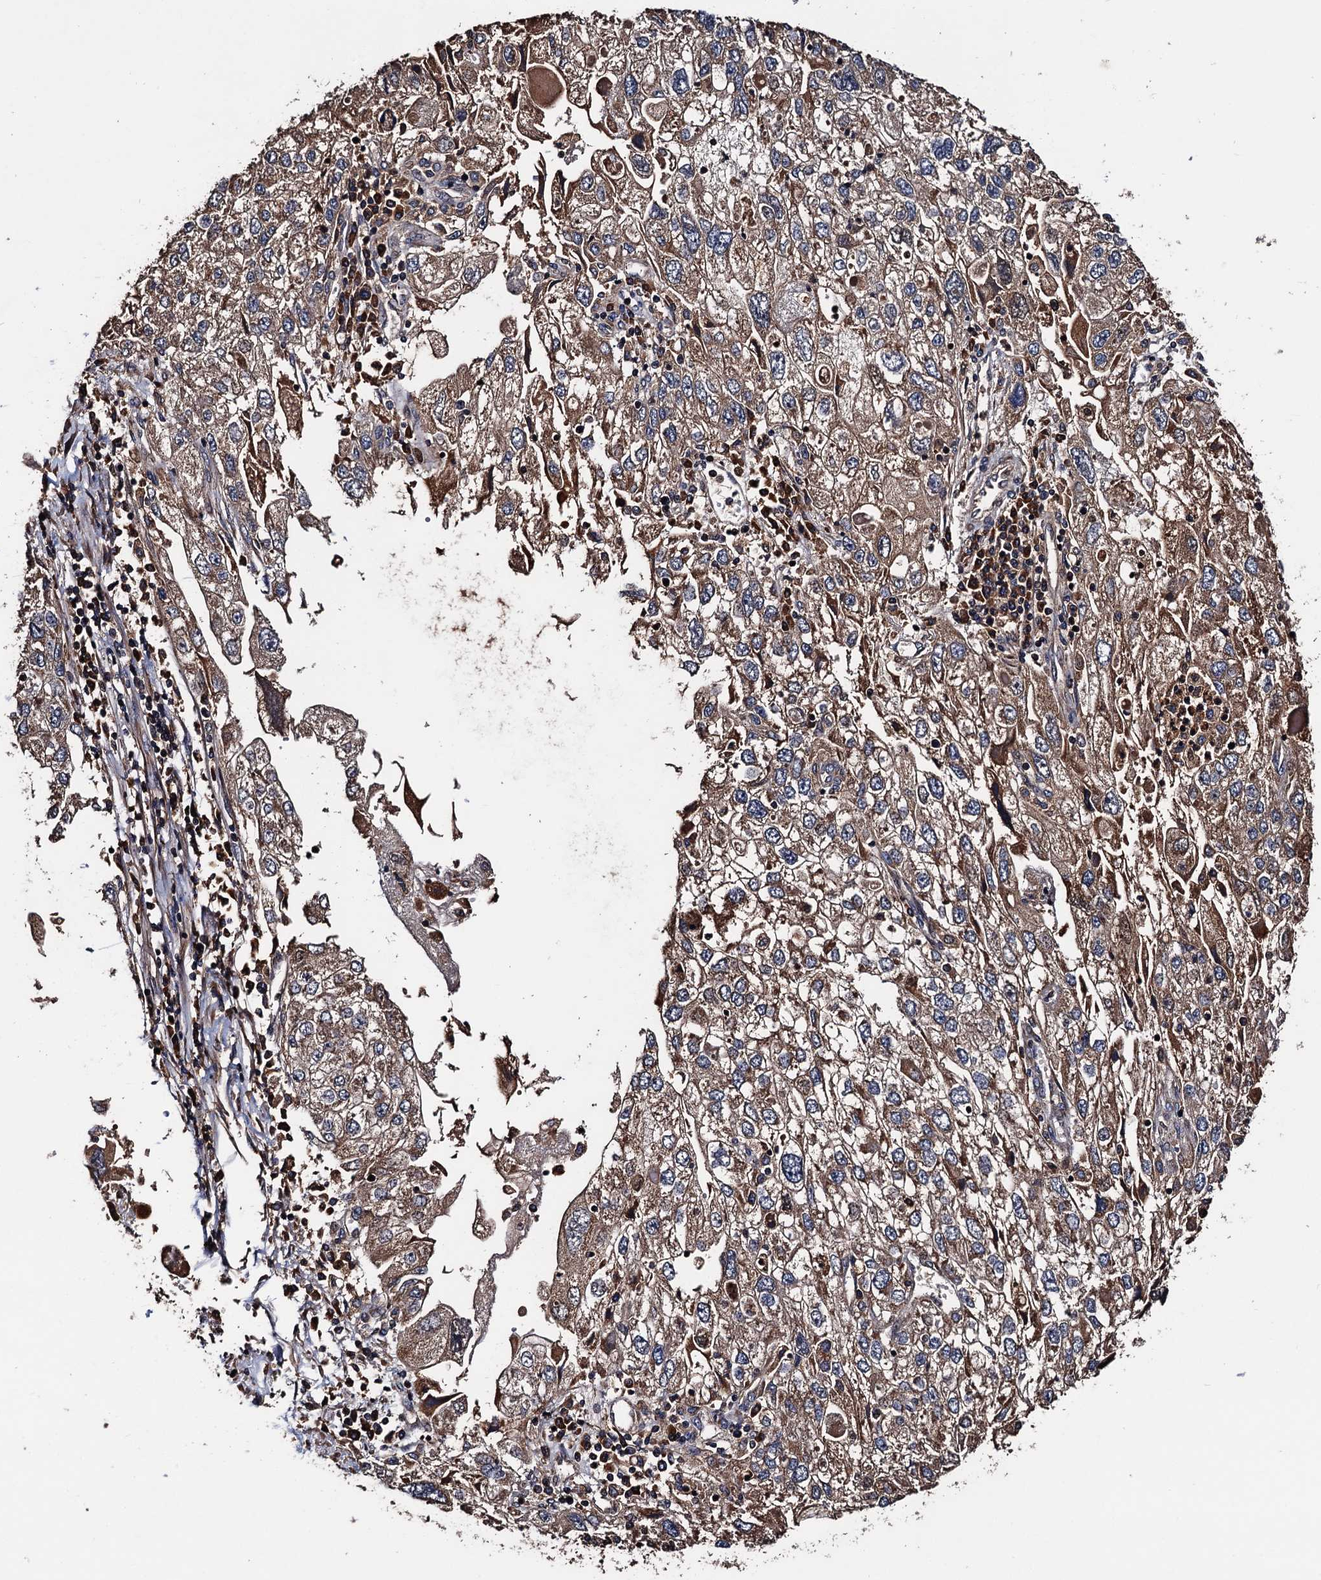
{"staining": {"intensity": "moderate", "quantity": ">75%", "location": "cytoplasmic/membranous"}, "tissue": "endometrial cancer", "cell_type": "Tumor cells", "image_type": "cancer", "snomed": [{"axis": "morphology", "description": "Adenocarcinoma, NOS"}, {"axis": "topography", "description": "Endometrium"}], "caption": "DAB (3,3'-diaminobenzidine) immunohistochemical staining of adenocarcinoma (endometrial) demonstrates moderate cytoplasmic/membranous protein positivity in about >75% of tumor cells.", "gene": "RGS11", "patient": {"sex": "female", "age": 49}}